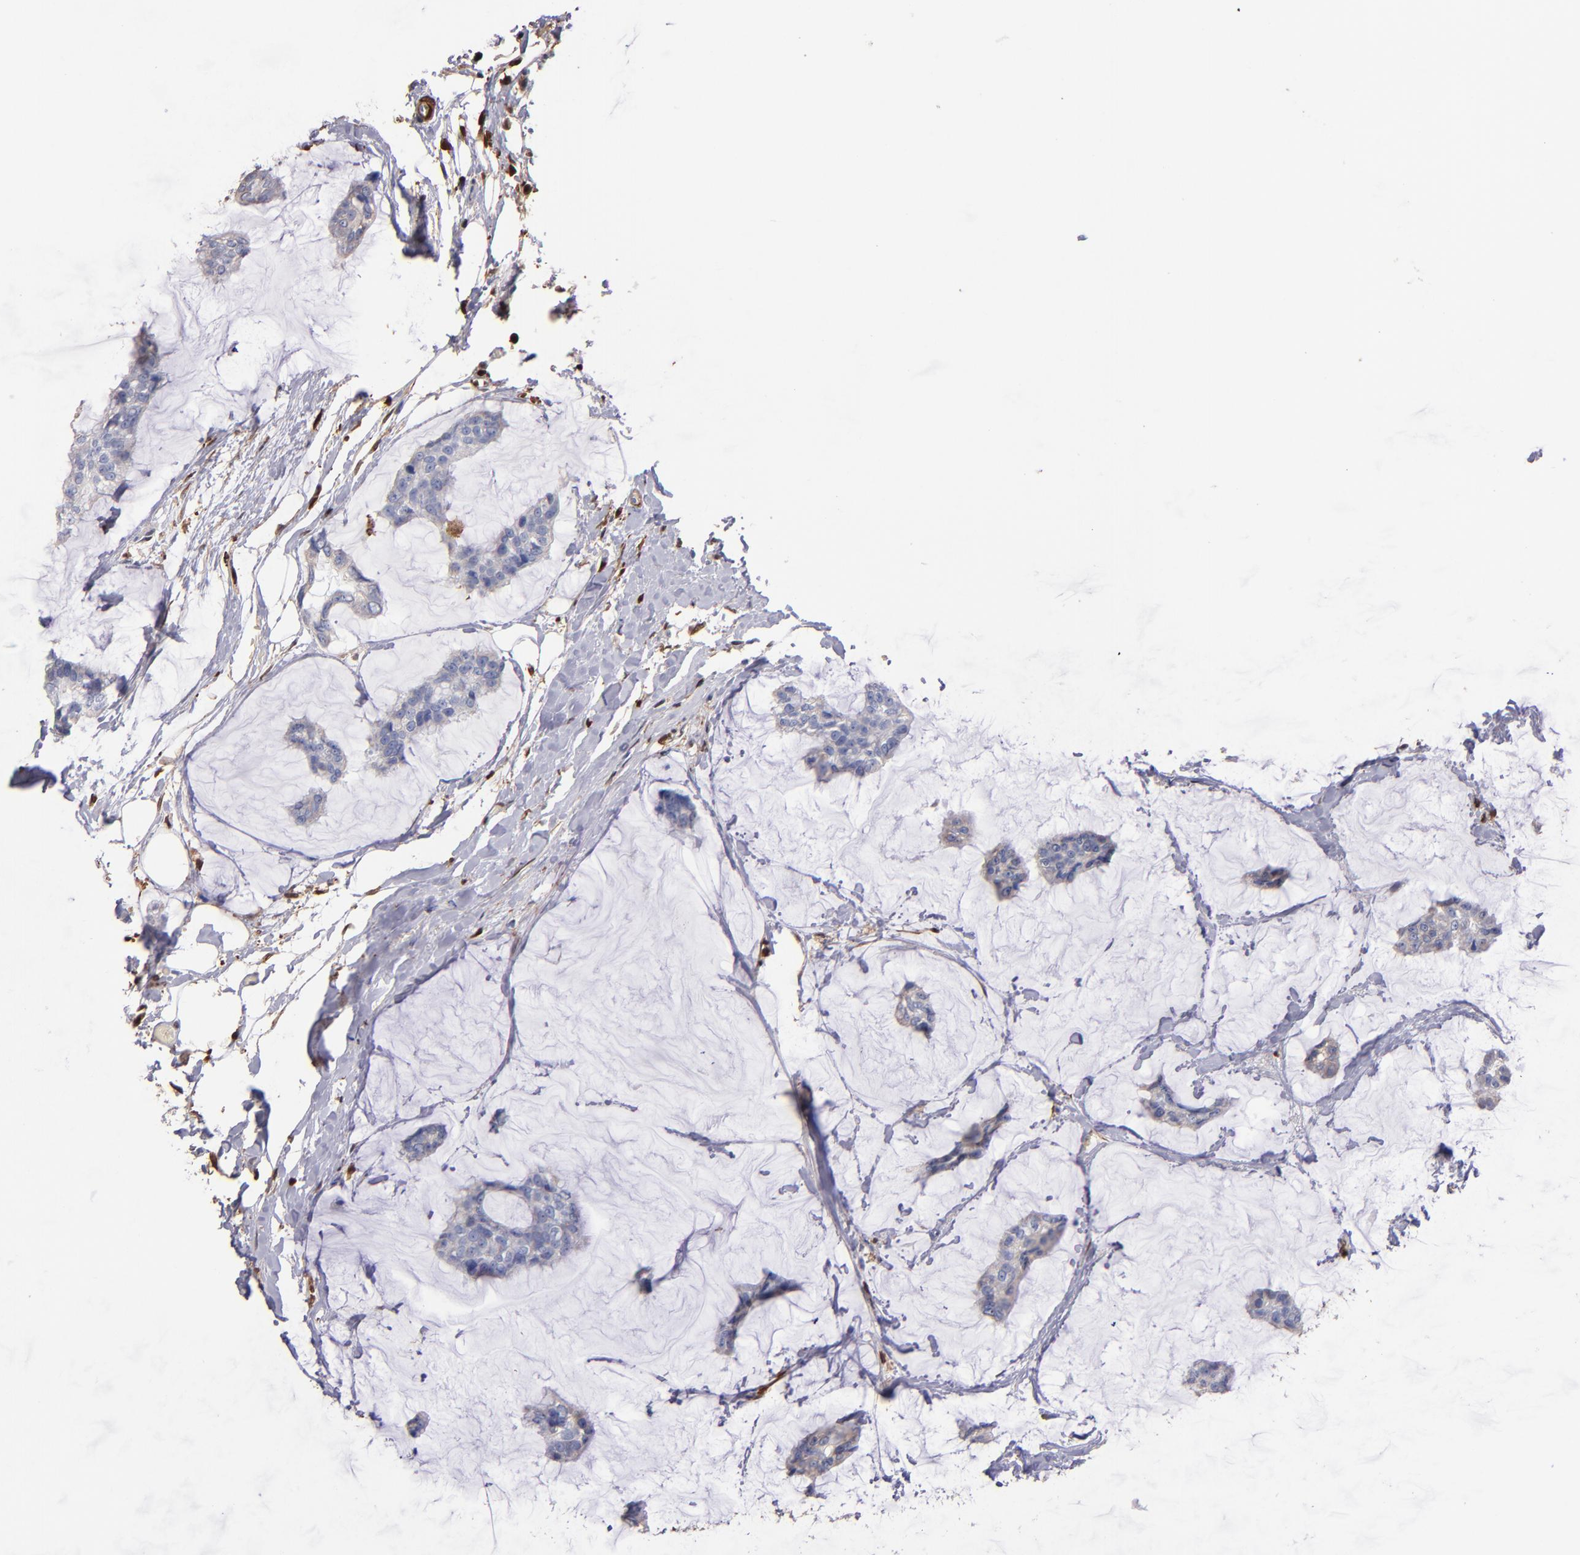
{"staining": {"intensity": "weak", "quantity": "25%-75%", "location": "cytoplasmic/membranous"}, "tissue": "breast cancer", "cell_type": "Tumor cells", "image_type": "cancer", "snomed": [{"axis": "morphology", "description": "Duct carcinoma"}, {"axis": "topography", "description": "Breast"}], "caption": "Protein staining of breast cancer (invasive ductal carcinoma) tissue exhibits weak cytoplasmic/membranous expression in about 25%-75% of tumor cells. (DAB IHC, brown staining for protein, blue staining for nuclei).", "gene": "S100A4", "patient": {"sex": "female", "age": 93}}